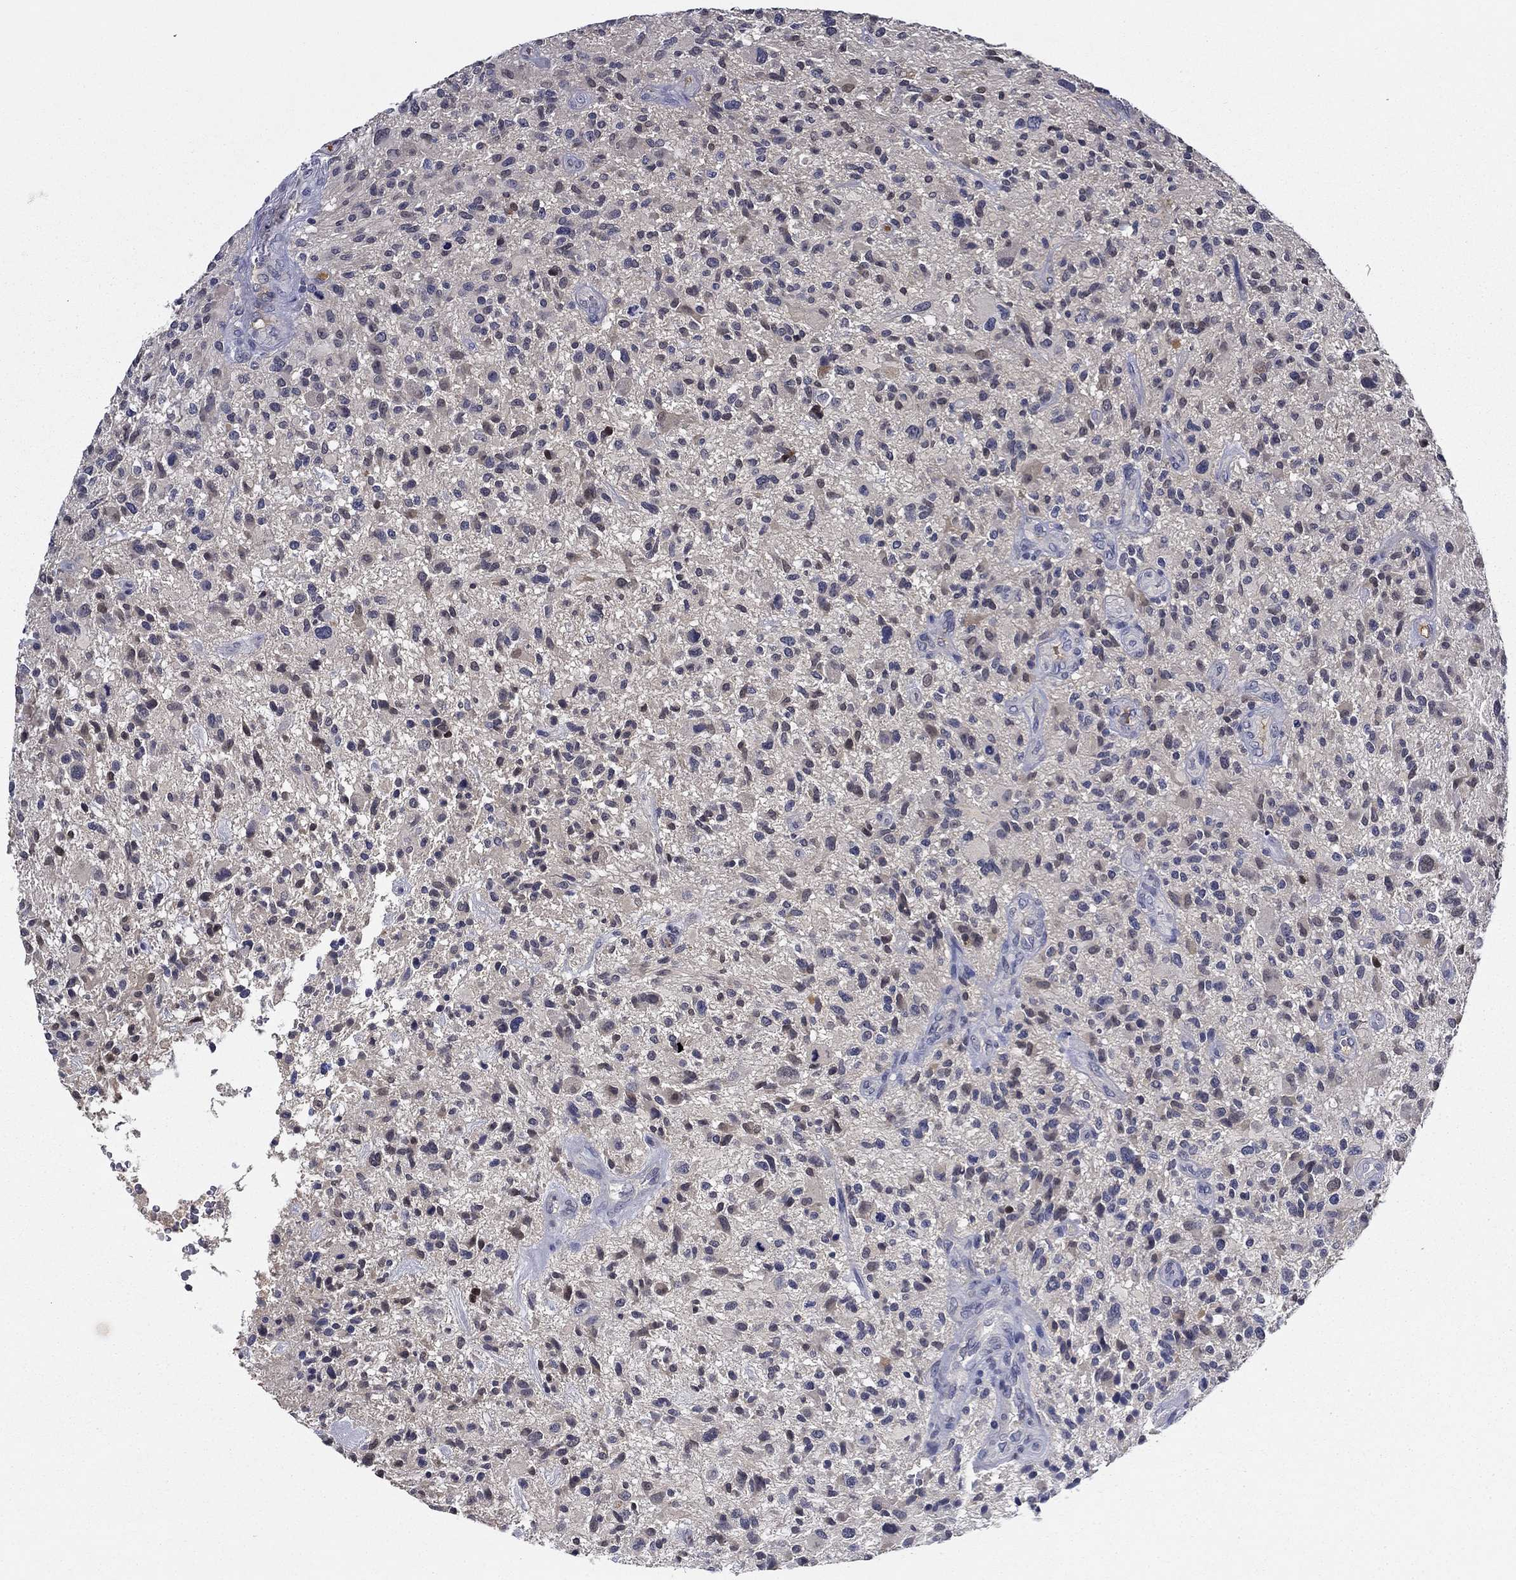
{"staining": {"intensity": "negative", "quantity": "none", "location": "none"}, "tissue": "glioma", "cell_type": "Tumor cells", "image_type": "cancer", "snomed": [{"axis": "morphology", "description": "Glioma, malignant, High grade"}, {"axis": "topography", "description": "Brain"}], "caption": "The histopathology image reveals no staining of tumor cells in malignant high-grade glioma. Brightfield microscopy of immunohistochemistry (IHC) stained with DAB (brown) and hematoxylin (blue), captured at high magnification.", "gene": "DDTL", "patient": {"sex": "male", "age": 47}}